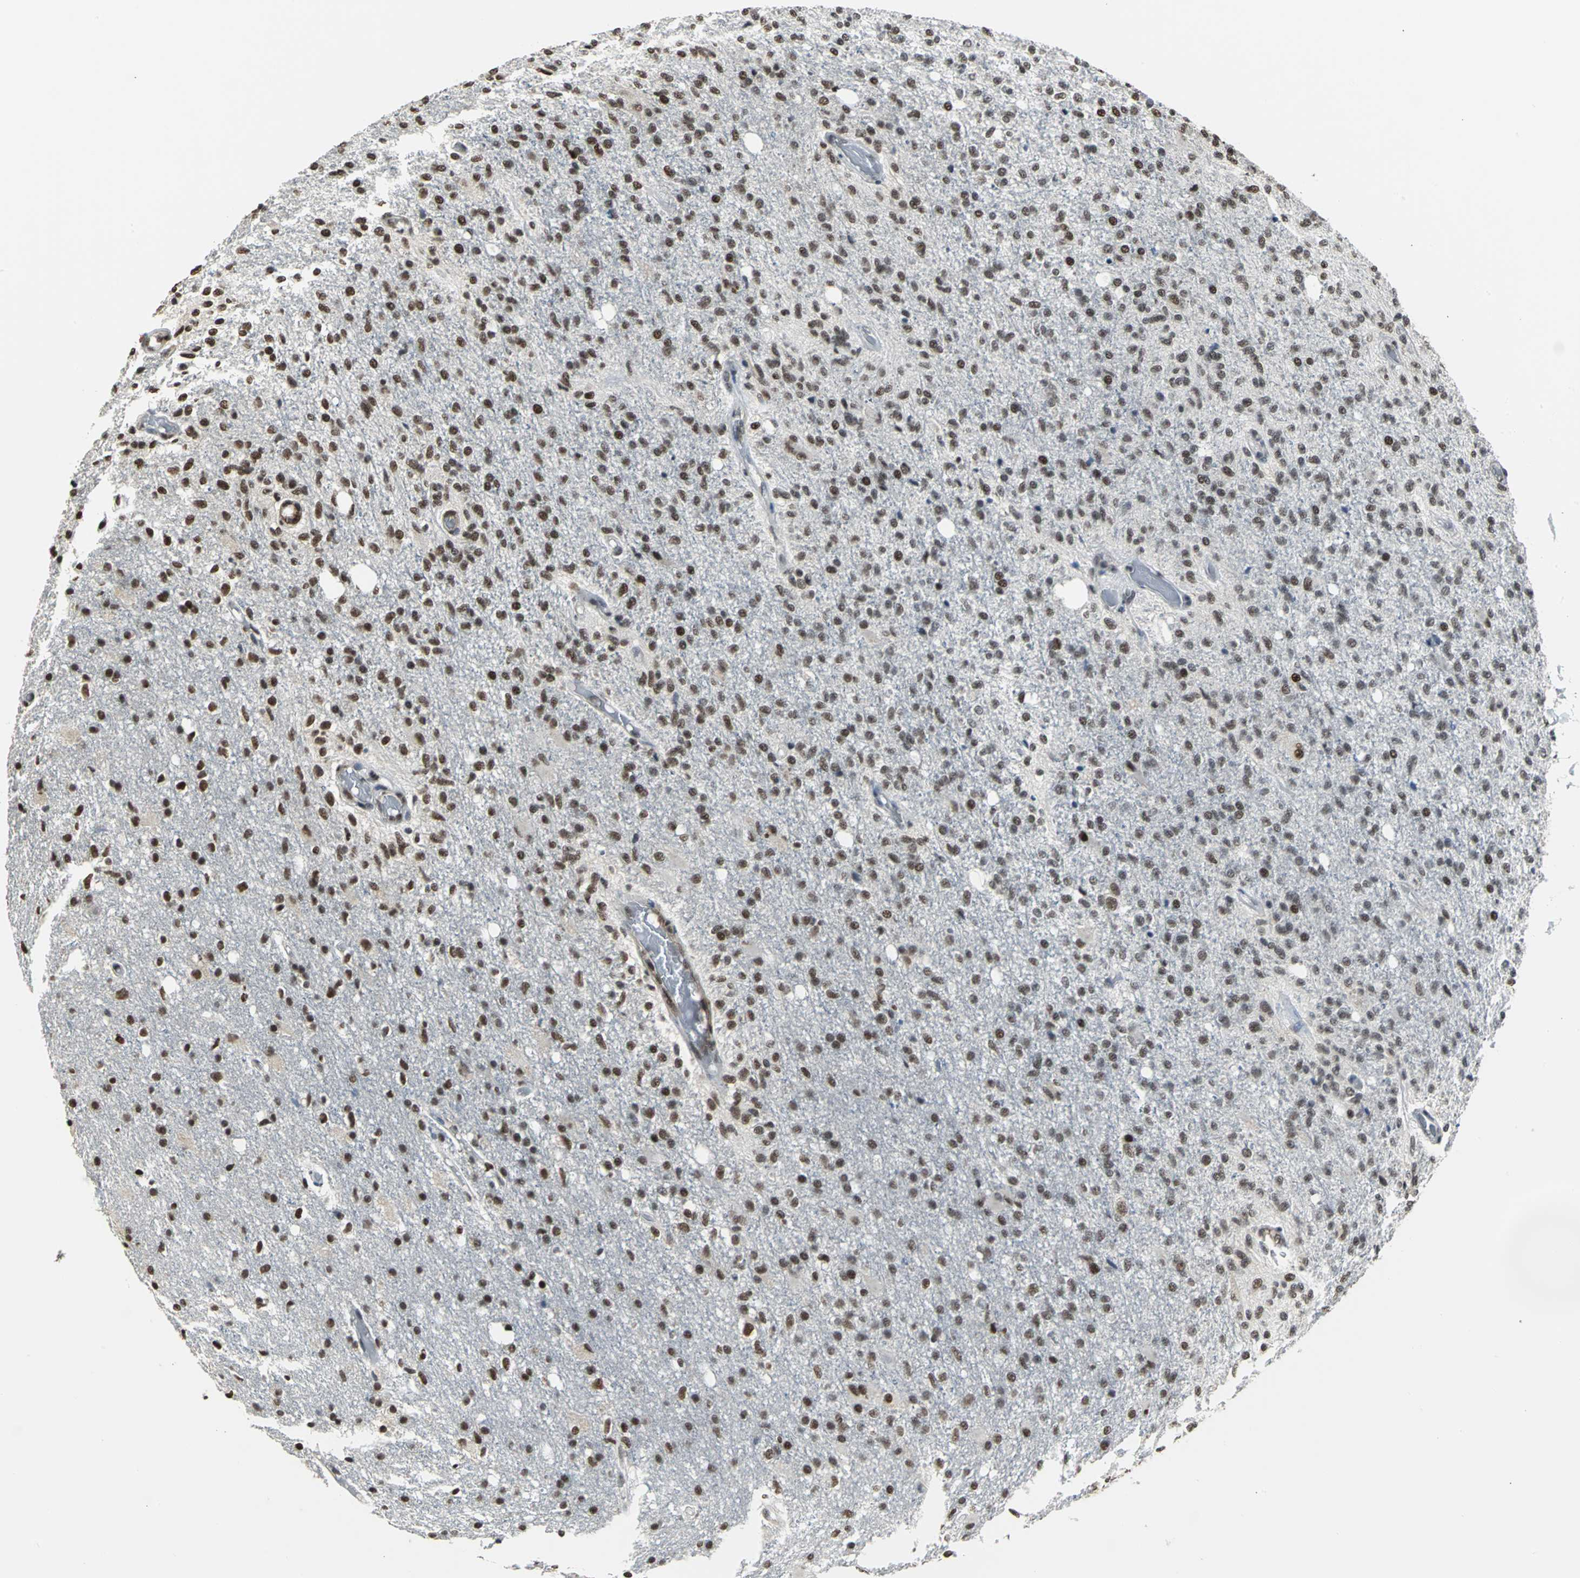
{"staining": {"intensity": "strong", "quantity": ">75%", "location": "nuclear"}, "tissue": "glioma", "cell_type": "Tumor cells", "image_type": "cancer", "snomed": [{"axis": "morphology", "description": "Normal tissue, NOS"}, {"axis": "morphology", "description": "Glioma, malignant, High grade"}, {"axis": "topography", "description": "Cerebral cortex"}], "caption": "Glioma stained with IHC shows strong nuclear staining in about >75% of tumor cells.", "gene": "CCDC88C", "patient": {"sex": "male", "age": 77}}